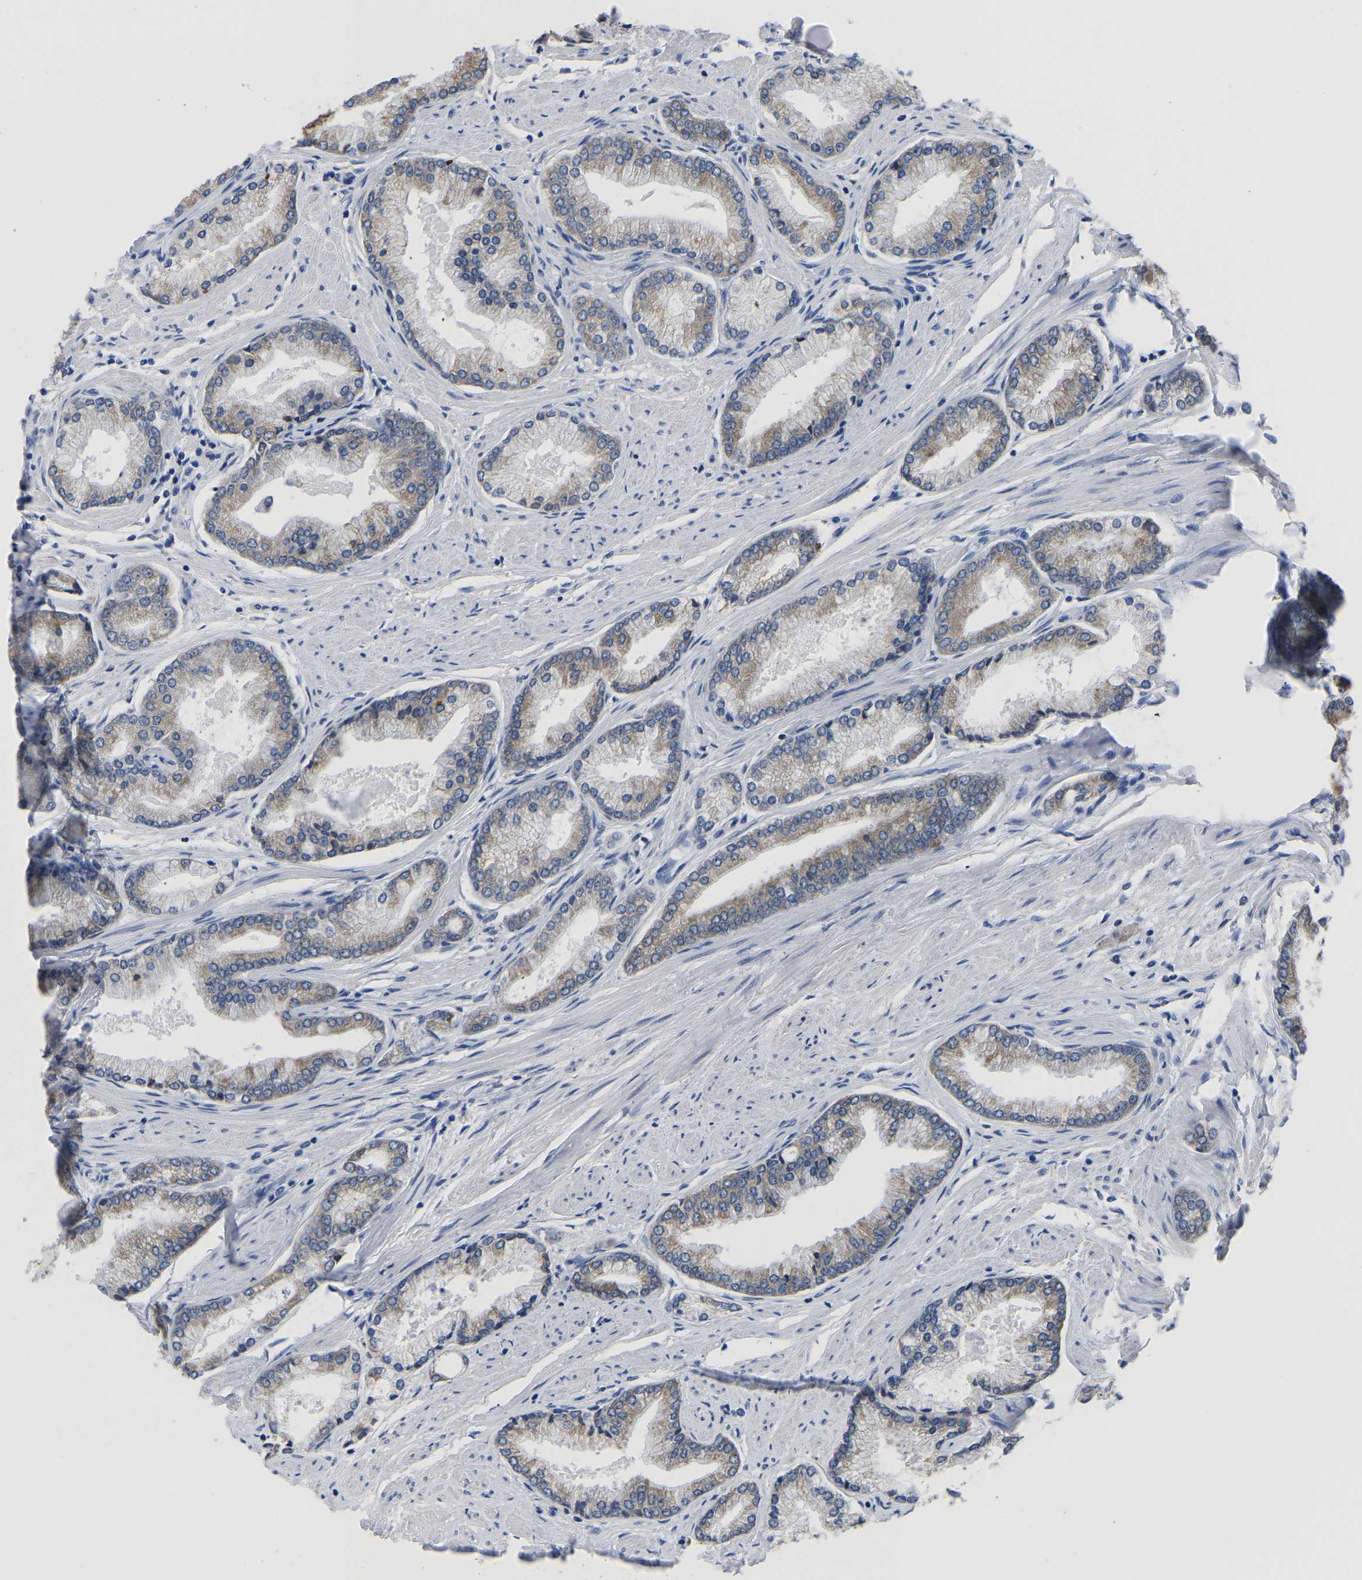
{"staining": {"intensity": "weak", "quantity": "25%-75%", "location": "cytoplasmic/membranous"}, "tissue": "prostate cancer", "cell_type": "Tumor cells", "image_type": "cancer", "snomed": [{"axis": "morphology", "description": "Adenocarcinoma, High grade"}, {"axis": "topography", "description": "Prostate"}], "caption": "DAB immunohistochemical staining of human prostate cancer demonstrates weak cytoplasmic/membranous protein expression in approximately 25%-75% of tumor cells. Using DAB (3,3'-diaminobenzidine) (brown) and hematoxylin (blue) stains, captured at high magnification using brightfield microscopy.", "gene": "P4HB", "patient": {"sex": "male", "age": 61}}